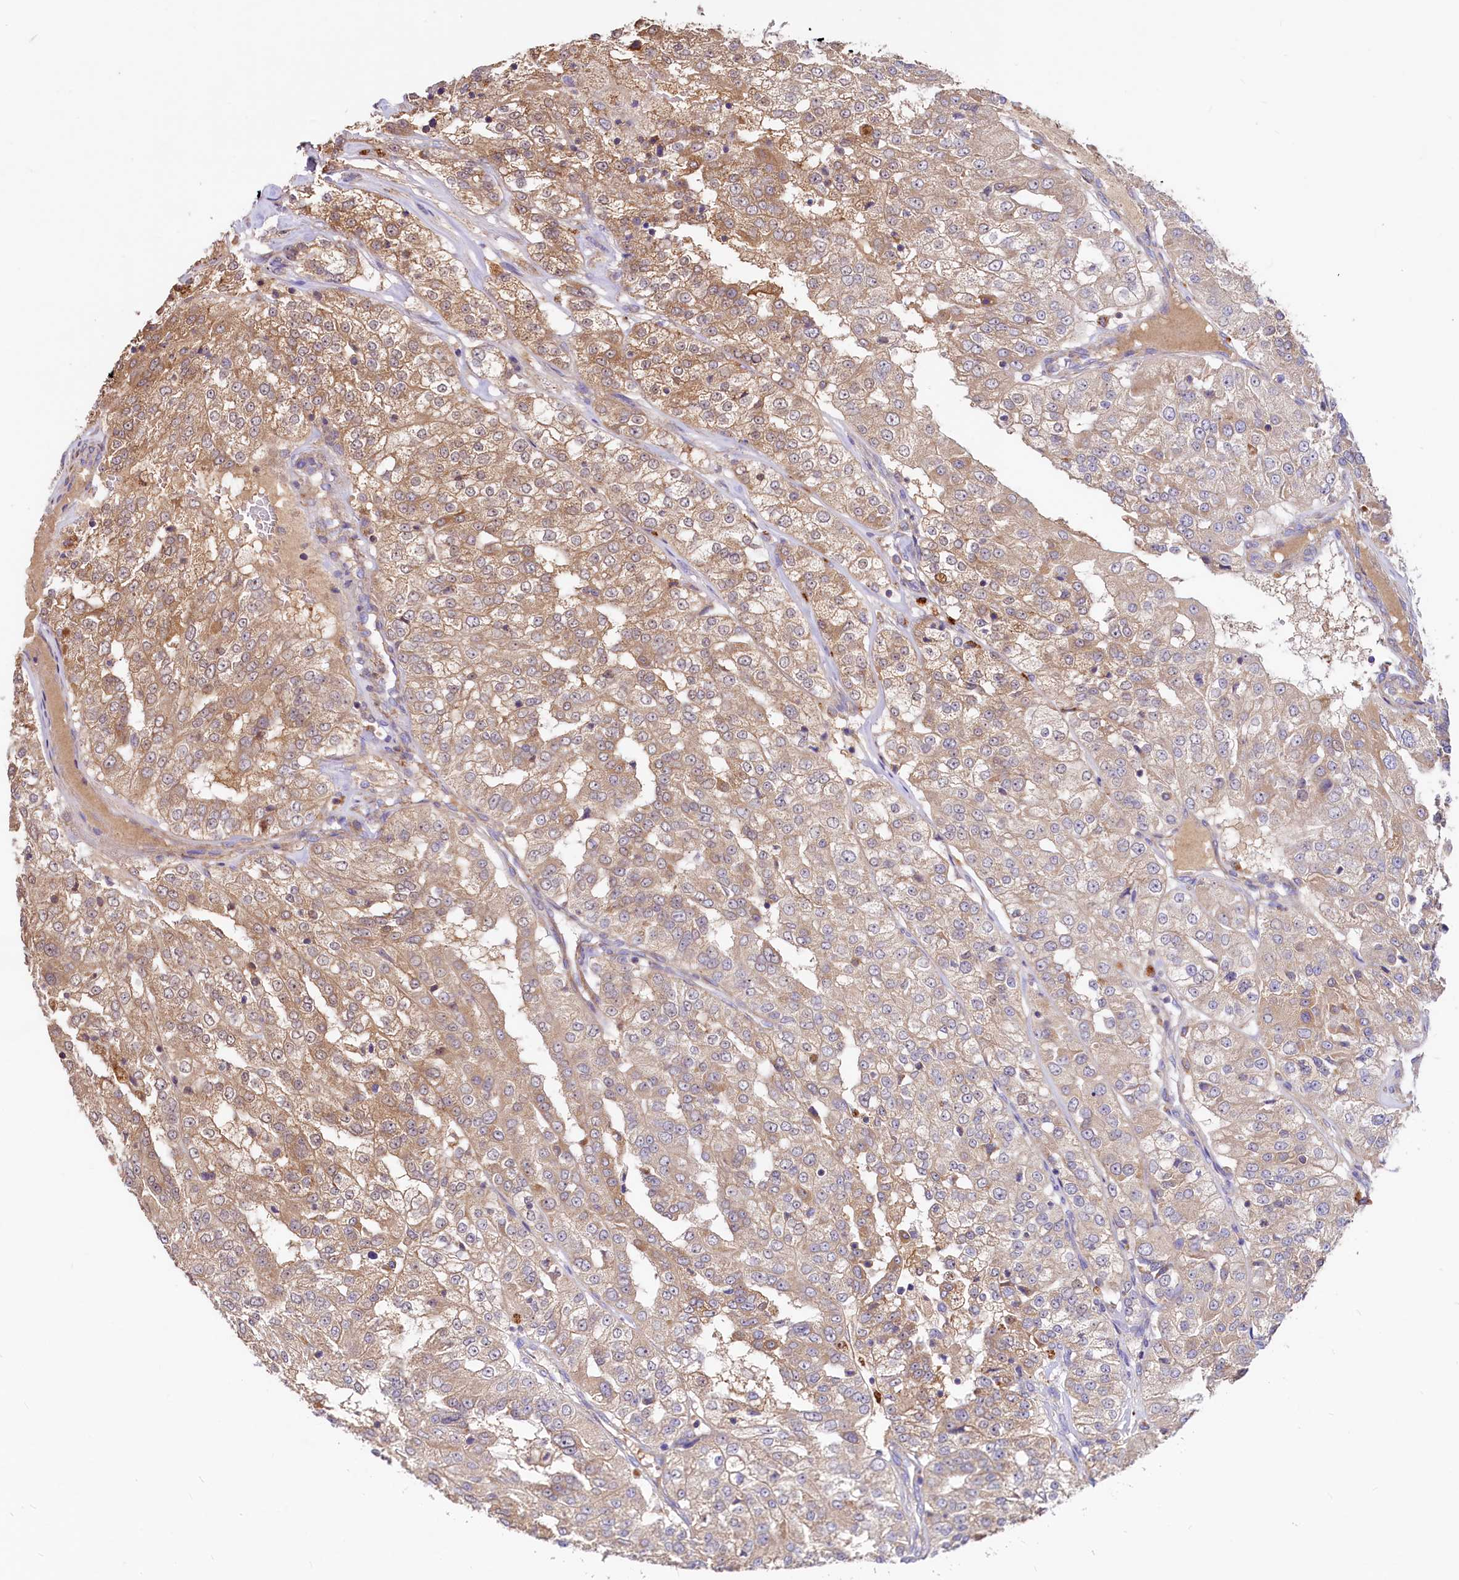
{"staining": {"intensity": "moderate", "quantity": ">75%", "location": "cytoplasmic/membranous"}, "tissue": "renal cancer", "cell_type": "Tumor cells", "image_type": "cancer", "snomed": [{"axis": "morphology", "description": "Adenocarcinoma, NOS"}, {"axis": "topography", "description": "Kidney"}], "caption": "Immunohistochemical staining of adenocarcinoma (renal) exhibits medium levels of moderate cytoplasmic/membranous positivity in approximately >75% of tumor cells. (DAB (3,3'-diaminobenzidine) = brown stain, brightfield microscopy at high magnification).", "gene": "CIAO3", "patient": {"sex": "female", "age": 63}}